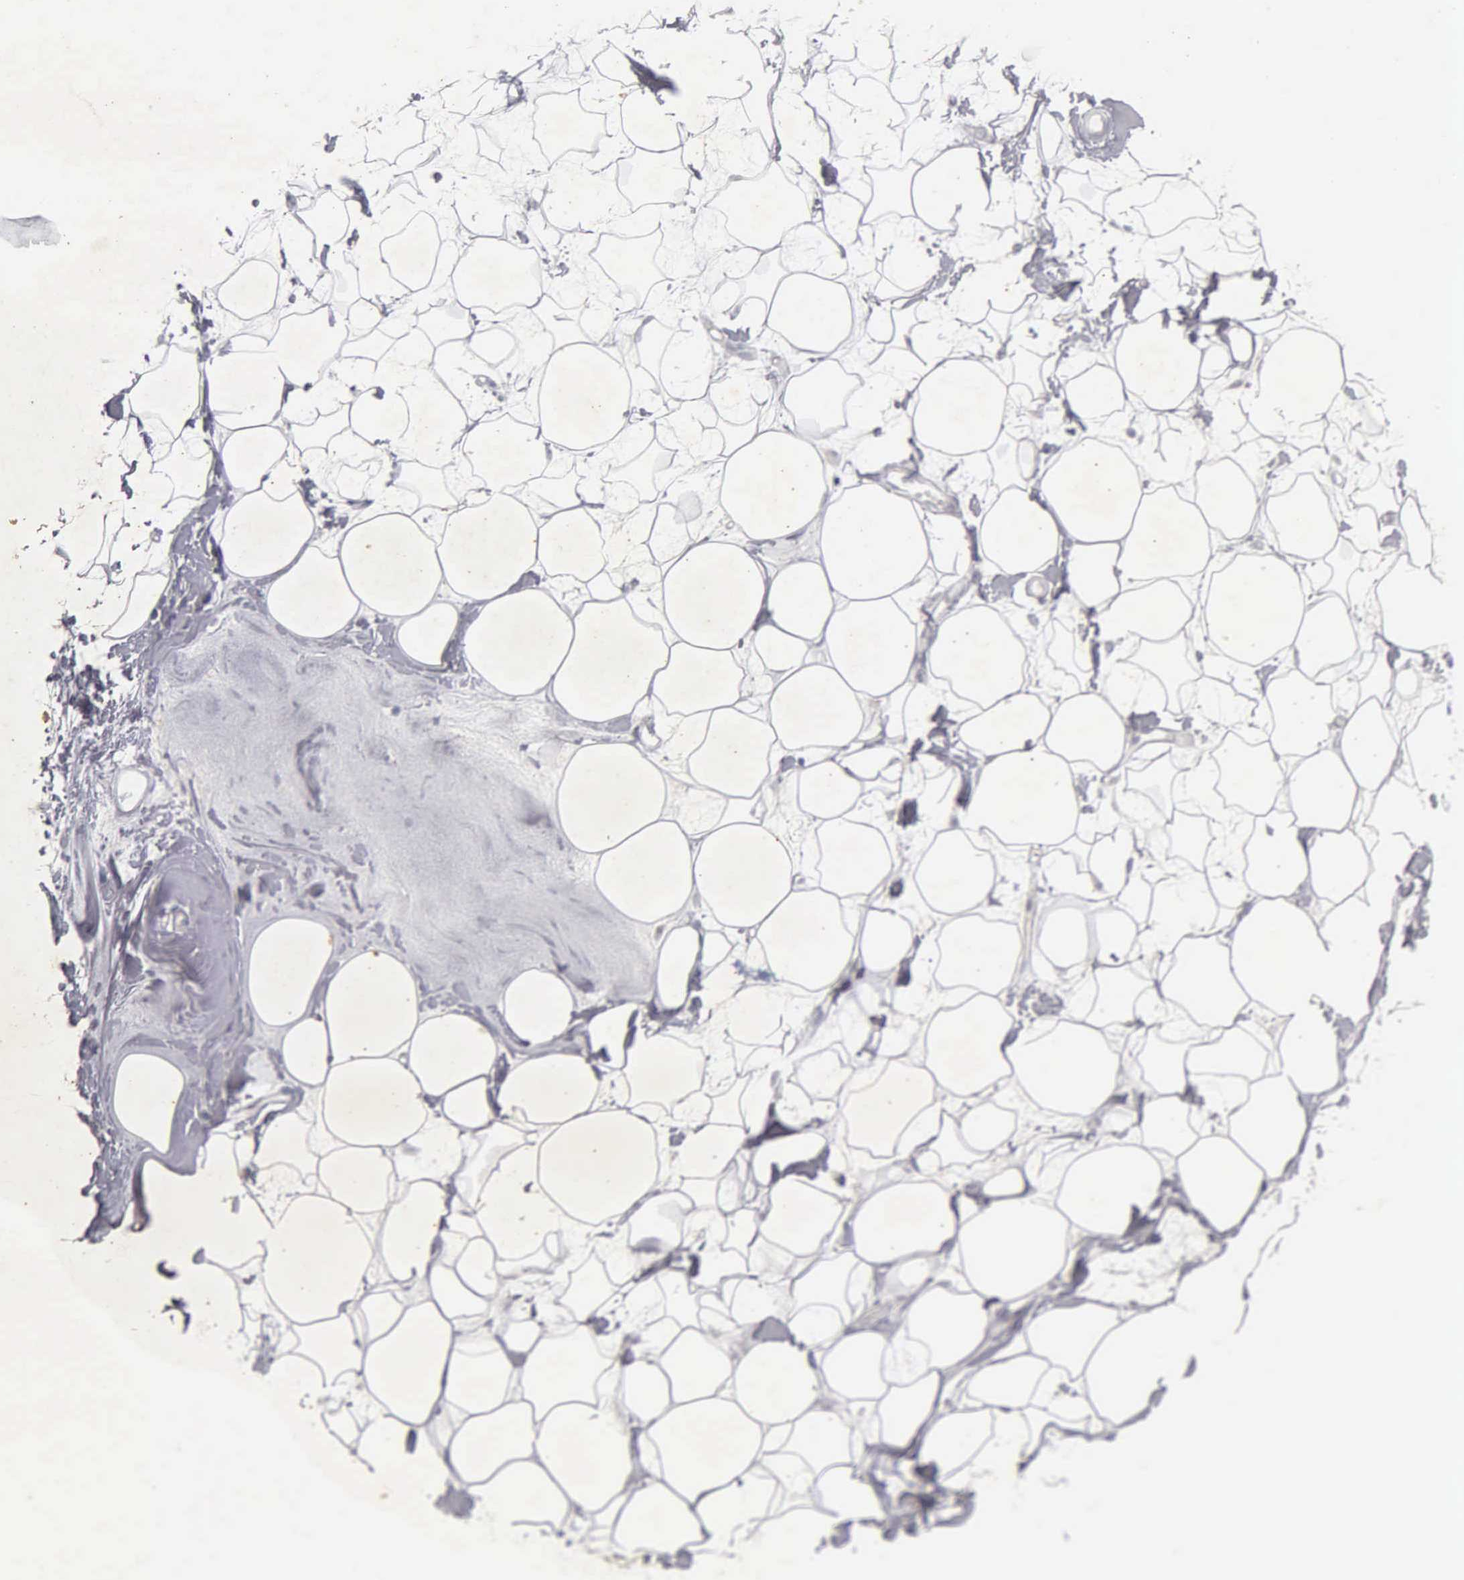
{"staining": {"intensity": "negative", "quantity": "none", "location": "none"}, "tissue": "adipose tissue", "cell_type": "Adipocytes", "image_type": "normal", "snomed": [{"axis": "morphology", "description": "Normal tissue, NOS"}, {"axis": "topography", "description": "Breast"}], "caption": "Immunohistochemistry photomicrograph of unremarkable adipose tissue: human adipose tissue stained with DAB exhibits no significant protein positivity in adipocytes. (DAB immunohistochemistry (IHC) visualized using brightfield microscopy, high magnification).", "gene": "DES", "patient": {"sex": "female", "age": 44}}